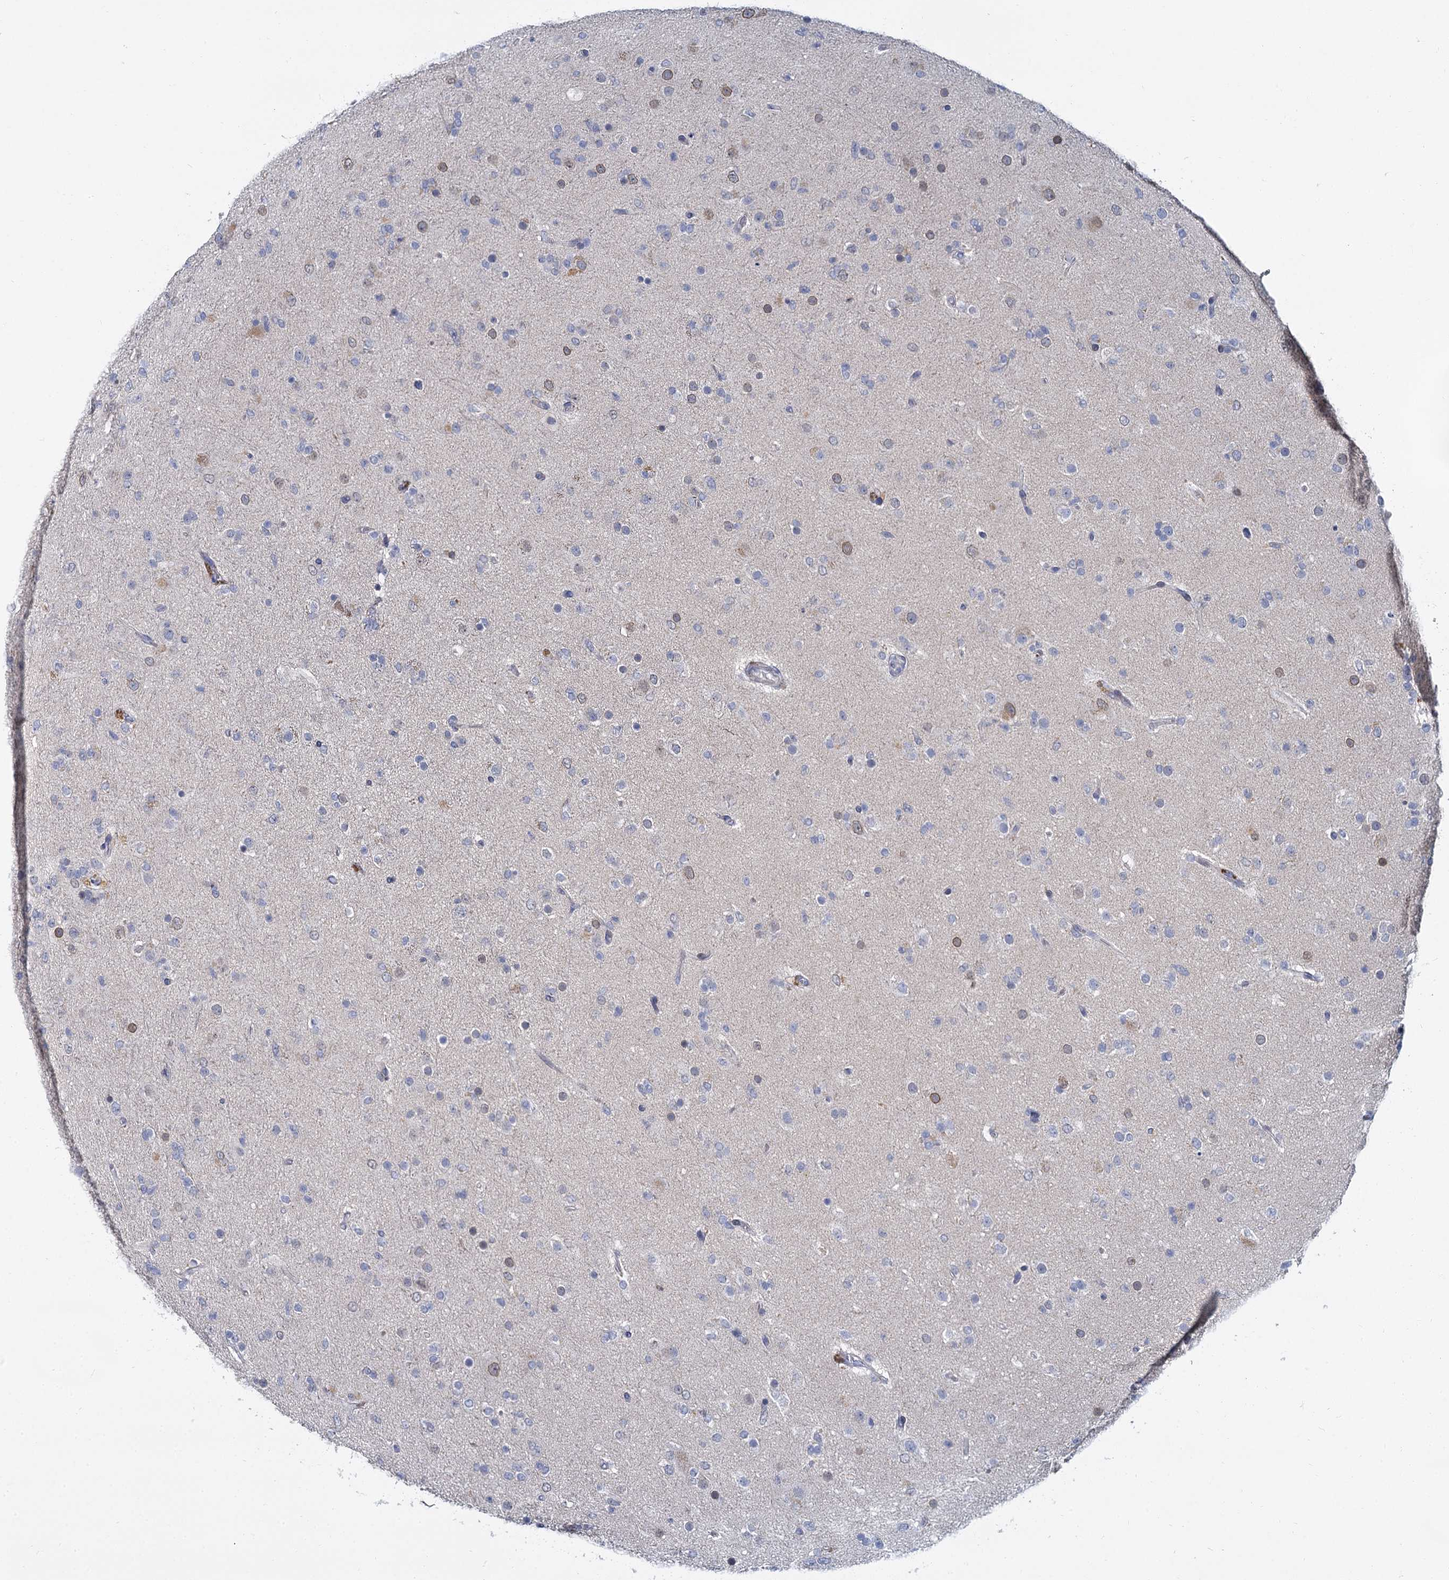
{"staining": {"intensity": "negative", "quantity": "none", "location": "none"}, "tissue": "glioma", "cell_type": "Tumor cells", "image_type": "cancer", "snomed": [{"axis": "morphology", "description": "Glioma, malignant, Low grade"}, {"axis": "topography", "description": "Brain"}], "caption": "The immunohistochemistry (IHC) image has no significant positivity in tumor cells of malignant glioma (low-grade) tissue. (Brightfield microscopy of DAB immunohistochemistry at high magnification).", "gene": "ACRBP", "patient": {"sex": "male", "age": 65}}